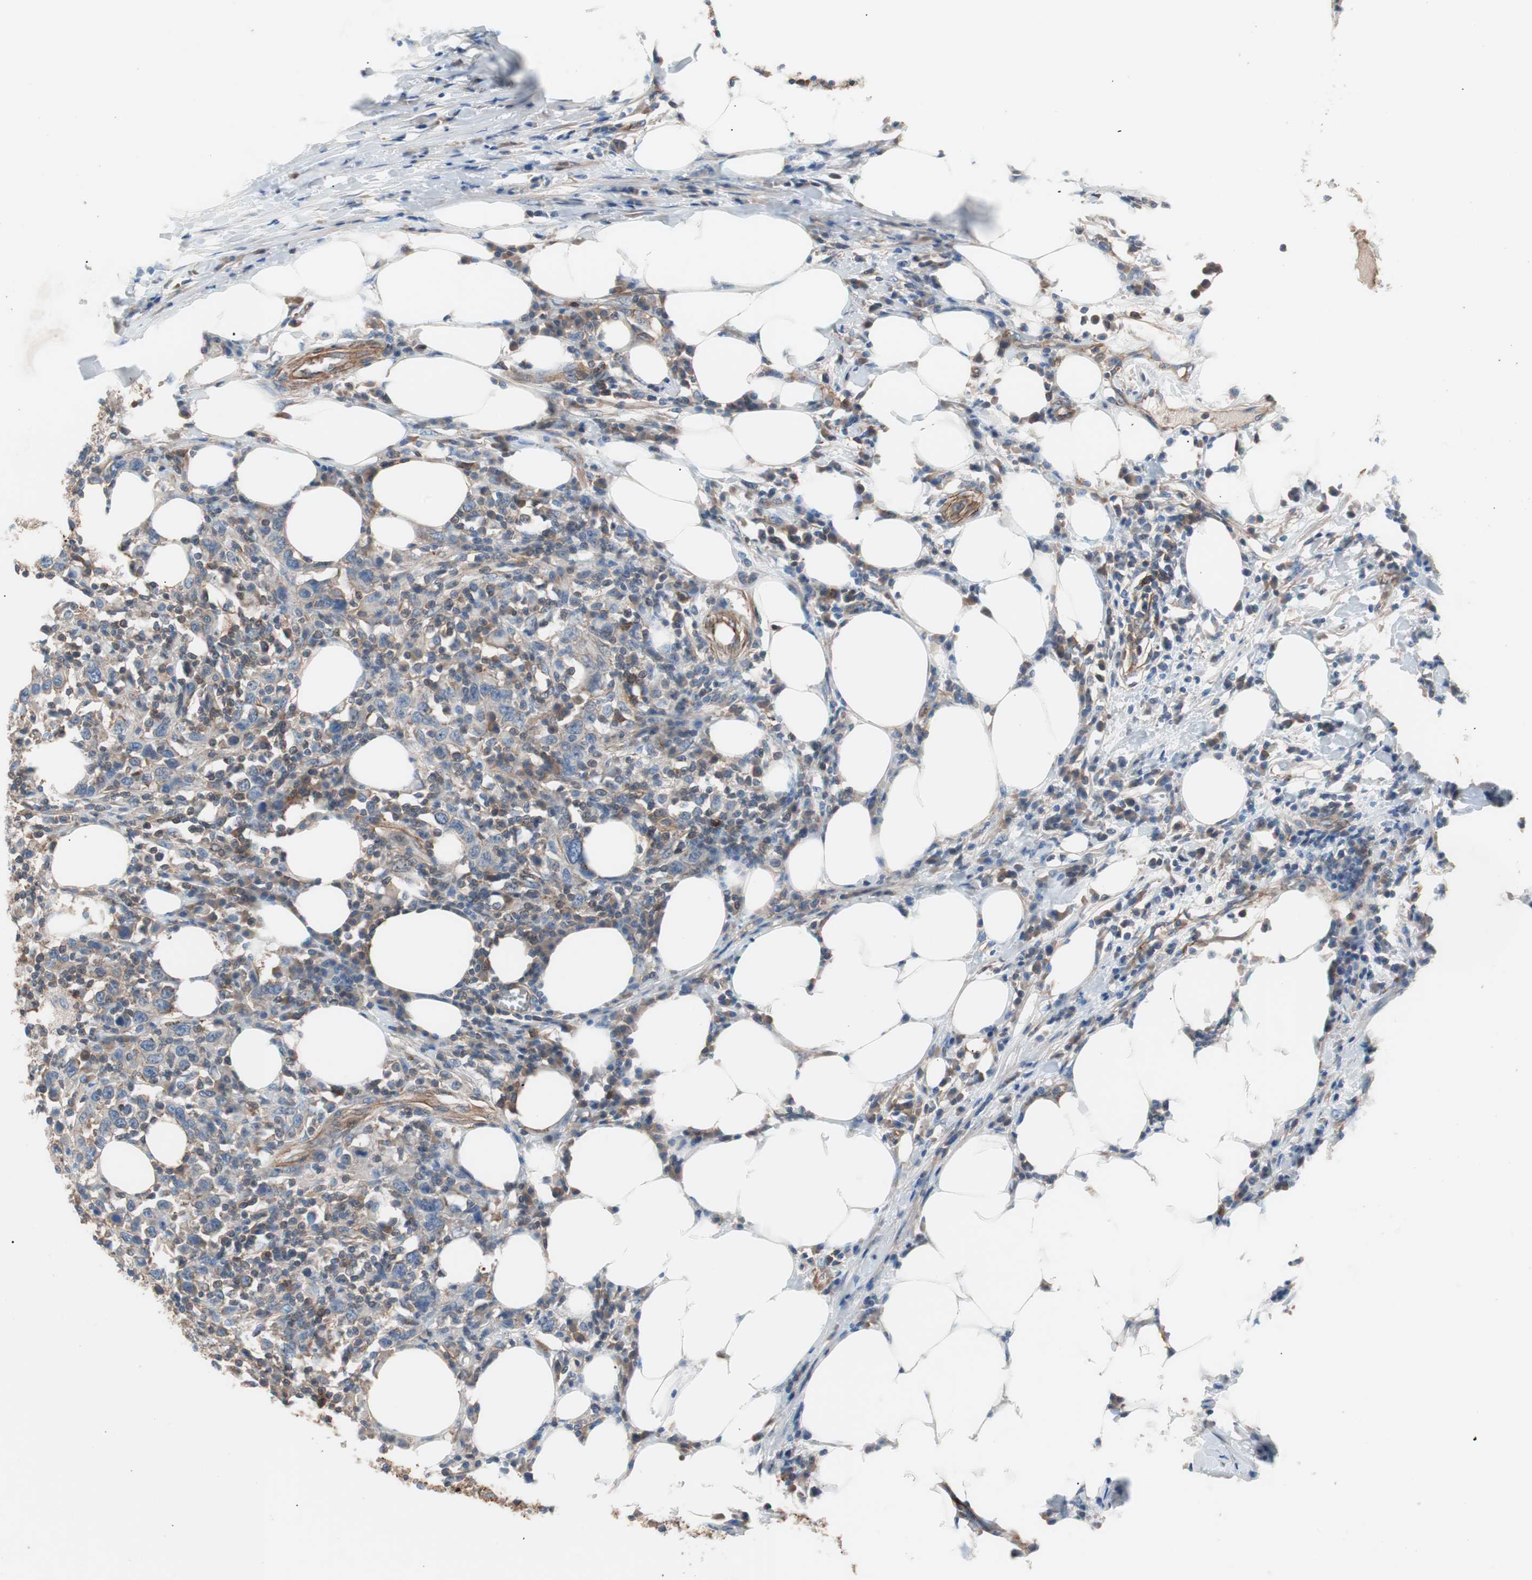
{"staining": {"intensity": "weak", "quantity": "25%-75%", "location": "cytoplasmic/membranous"}, "tissue": "urothelial cancer", "cell_type": "Tumor cells", "image_type": "cancer", "snomed": [{"axis": "morphology", "description": "Urothelial carcinoma, High grade"}, {"axis": "topography", "description": "Urinary bladder"}], "caption": "A photomicrograph showing weak cytoplasmic/membranous expression in approximately 25%-75% of tumor cells in urothelial carcinoma (high-grade), as visualized by brown immunohistochemical staining.", "gene": "GPR160", "patient": {"sex": "male", "age": 61}}